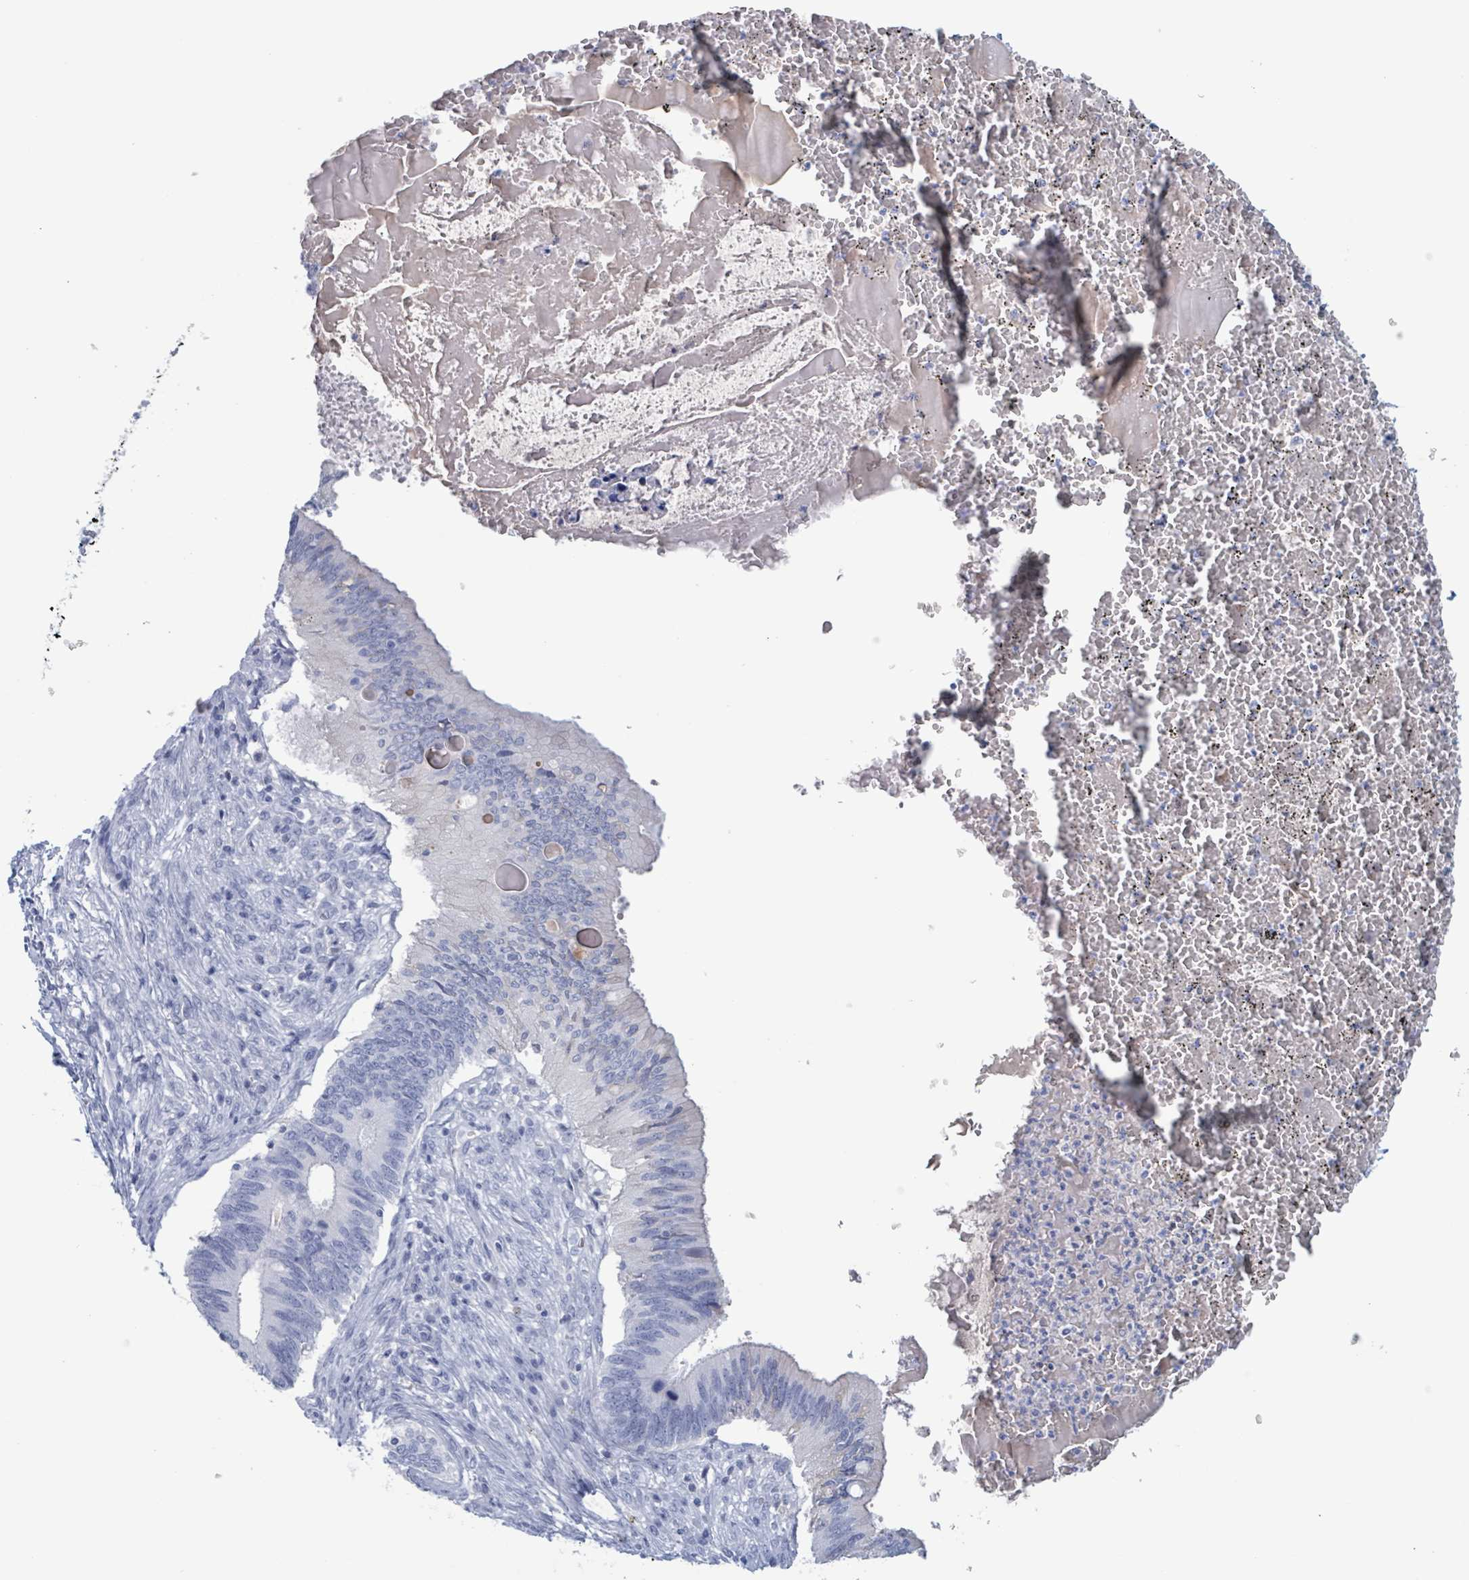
{"staining": {"intensity": "negative", "quantity": "none", "location": "none"}, "tissue": "cervical cancer", "cell_type": "Tumor cells", "image_type": "cancer", "snomed": [{"axis": "morphology", "description": "Adenocarcinoma, NOS"}, {"axis": "topography", "description": "Cervix"}], "caption": "A high-resolution image shows immunohistochemistry (IHC) staining of cervical adenocarcinoma, which shows no significant staining in tumor cells.", "gene": "KLK4", "patient": {"sex": "female", "age": 42}}